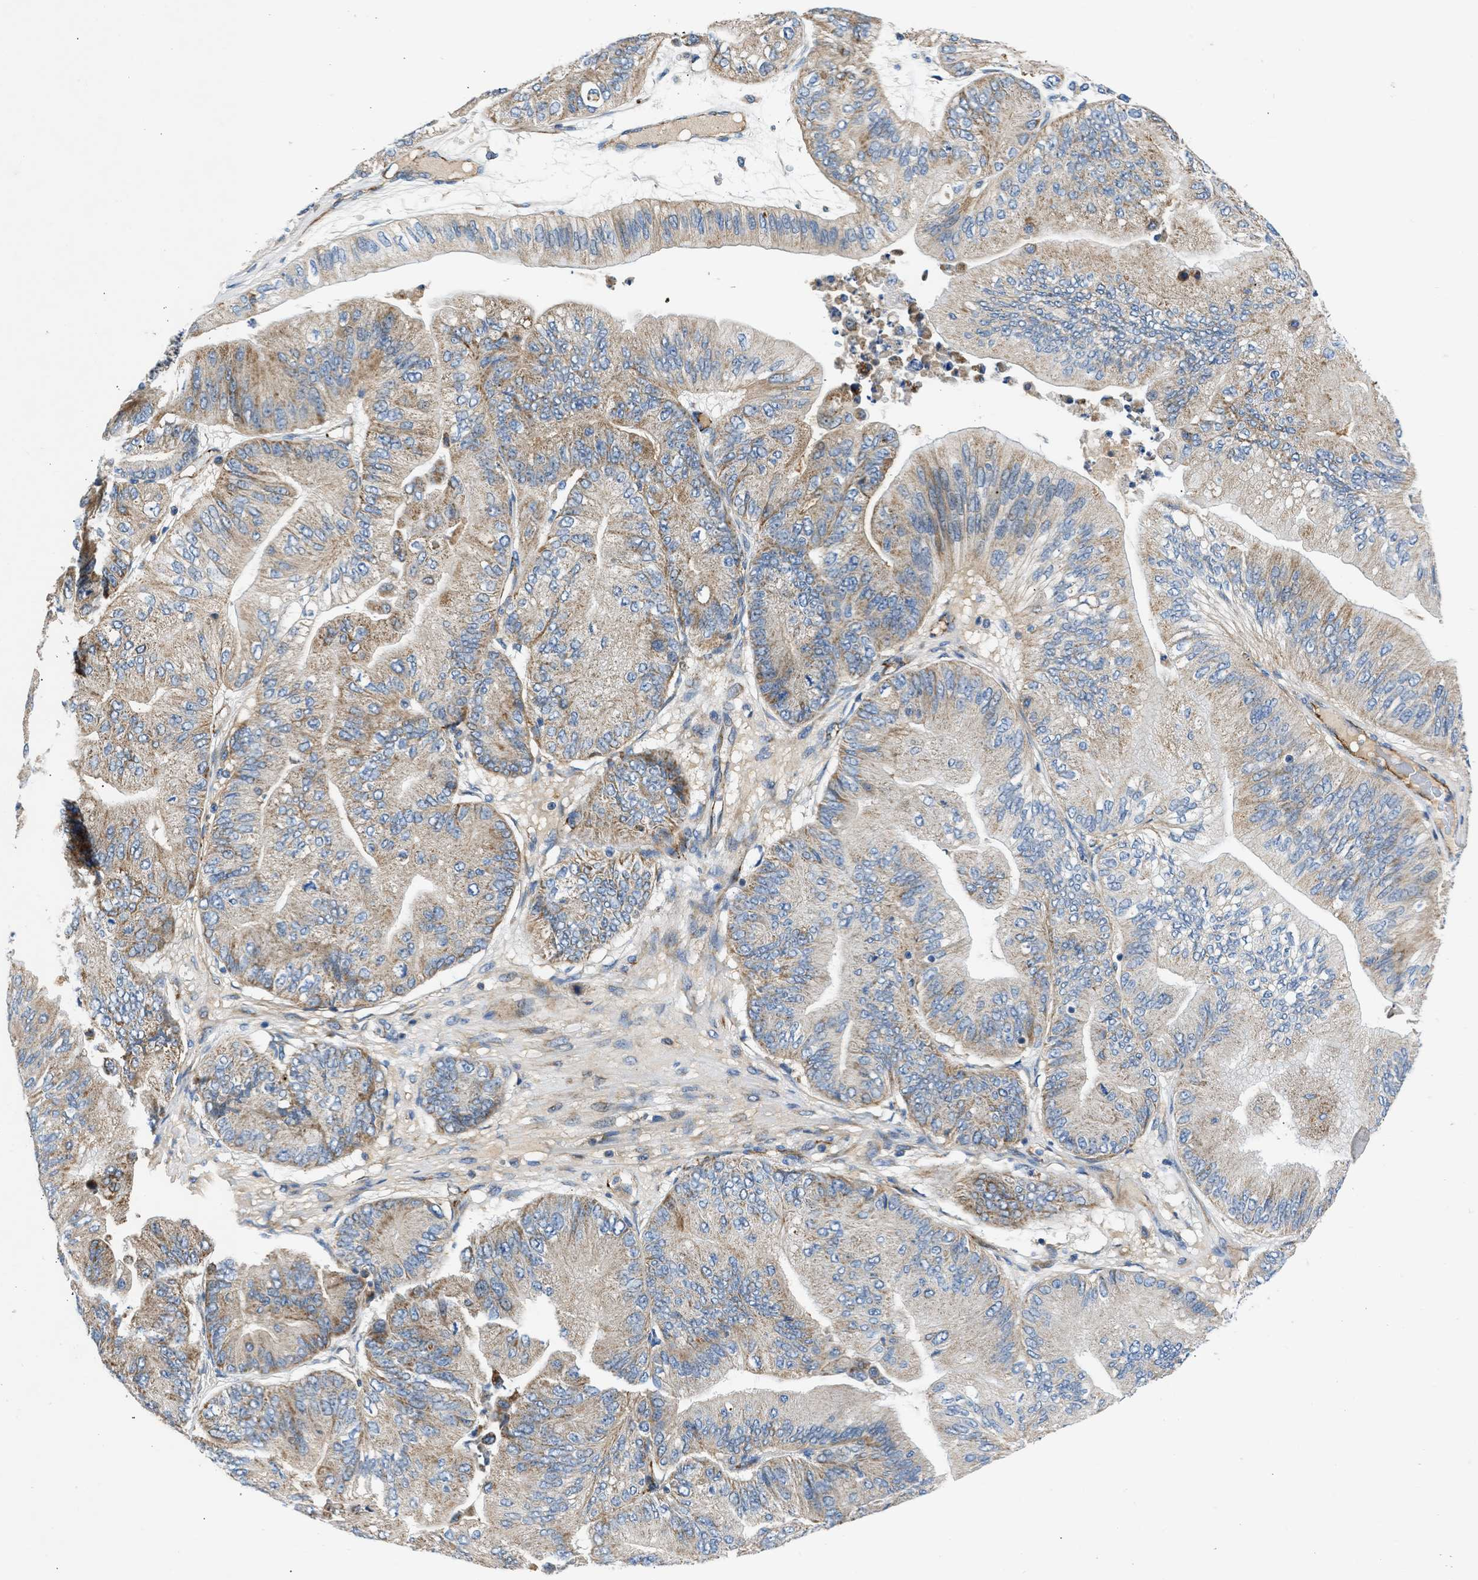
{"staining": {"intensity": "moderate", "quantity": "25%-75%", "location": "cytoplasmic/membranous"}, "tissue": "ovarian cancer", "cell_type": "Tumor cells", "image_type": "cancer", "snomed": [{"axis": "morphology", "description": "Cystadenocarcinoma, mucinous, NOS"}, {"axis": "topography", "description": "Ovary"}], "caption": "A brown stain shows moderate cytoplasmic/membranous positivity of a protein in ovarian cancer (mucinous cystadenocarcinoma) tumor cells. (IHC, brightfield microscopy, high magnification).", "gene": "ULK4", "patient": {"sex": "female", "age": 61}}